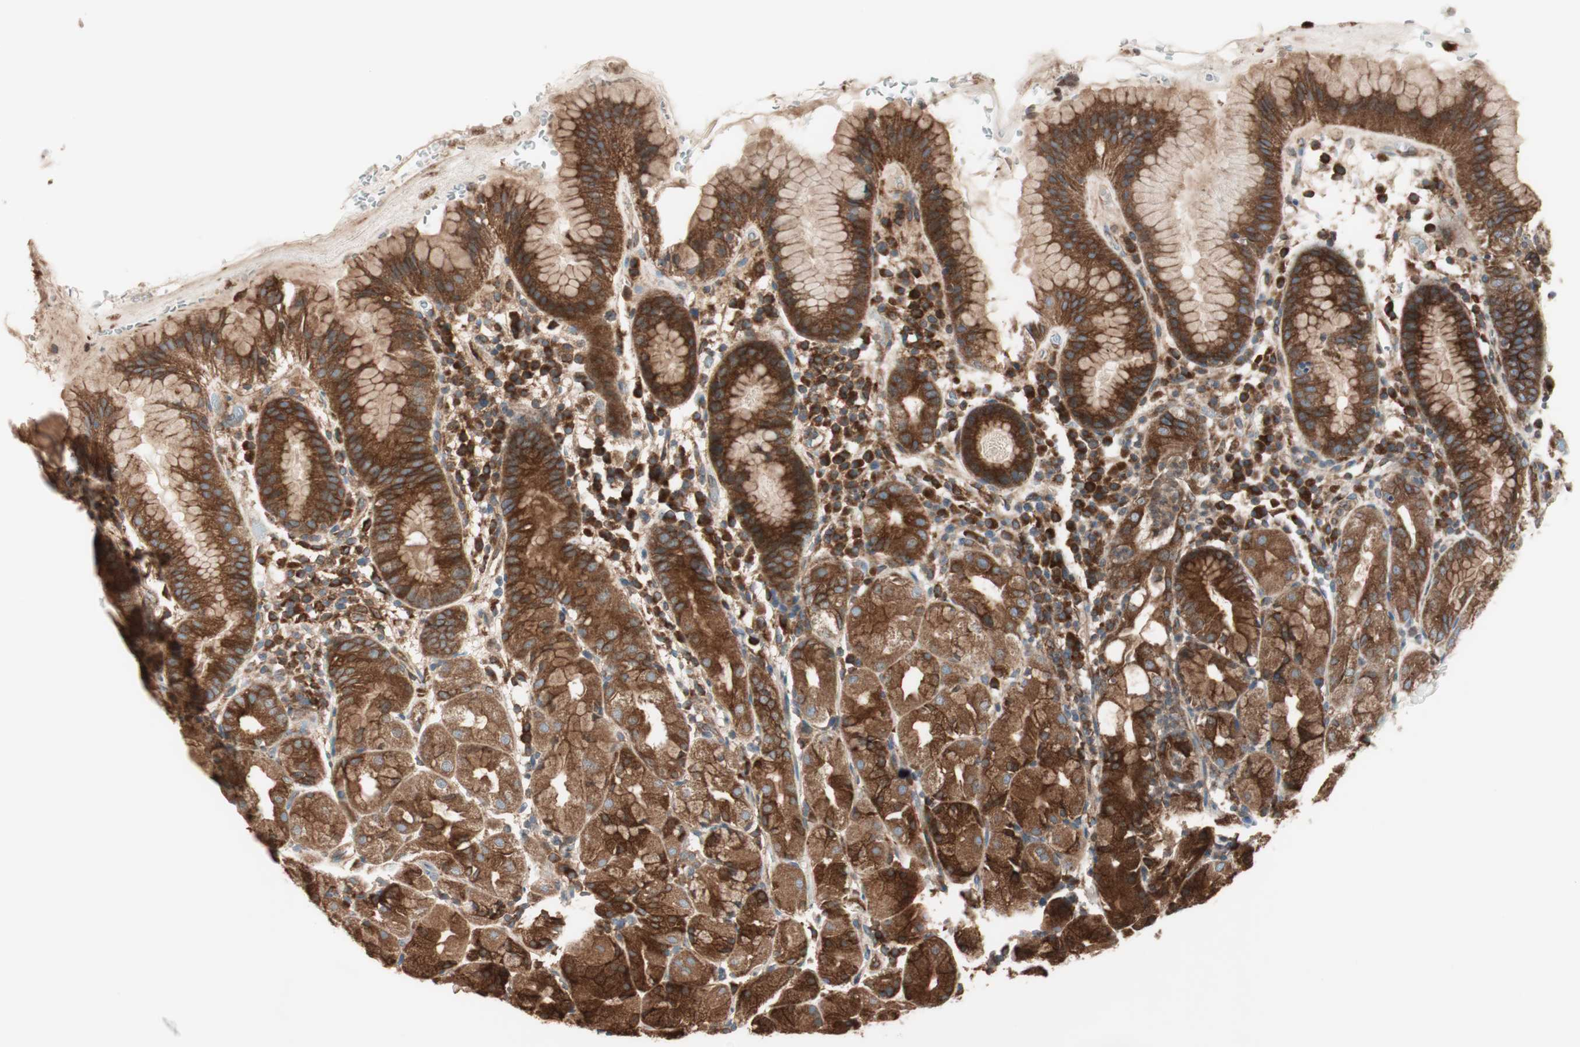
{"staining": {"intensity": "strong", "quantity": ">75%", "location": "cytoplasmic/membranous"}, "tissue": "stomach", "cell_type": "Glandular cells", "image_type": "normal", "snomed": [{"axis": "morphology", "description": "Normal tissue, NOS"}, {"axis": "topography", "description": "Stomach"}, {"axis": "topography", "description": "Stomach, lower"}], "caption": "This image demonstrates IHC staining of benign stomach, with high strong cytoplasmic/membranous staining in about >75% of glandular cells.", "gene": "RAB5A", "patient": {"sex": "female", "age": 75}}